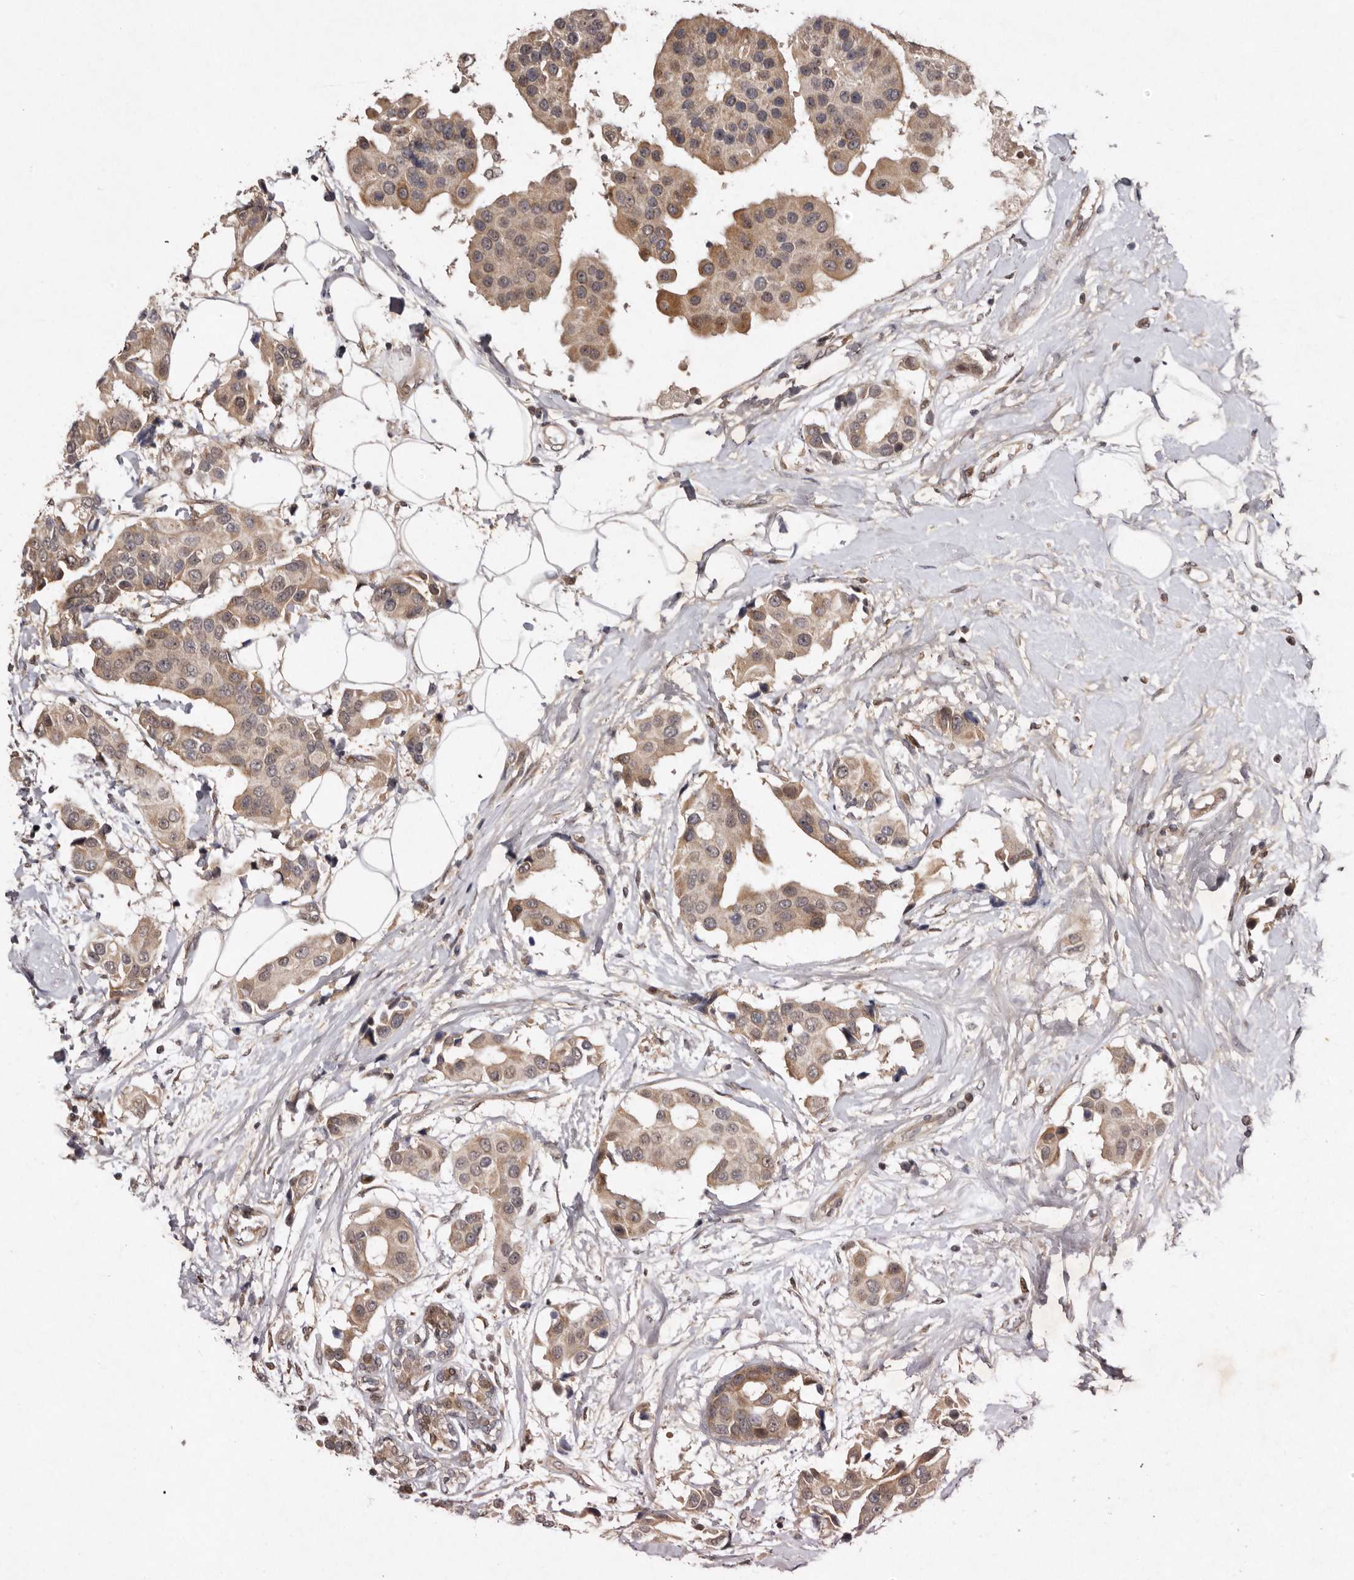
{"staining": {"intensity": "moderate", "quantity": ">75%", "location": "cytoplasmic/membranous"}, "tissue": "breast cancer", "cell_type": "Tumor cells", "image_type": "cancer", "snomed": [{"axis": "morphology", "description": "Normal tissue, NOS"}, {"axis": "morphology", "description": "Duct carcinoma"}, {"axis": "topography", "description": "Breast"}], "caption": "Intraductal carcinoma (breast) was stained to show a protein in brown. There is medium levels of moderate cytoplasmic/membranous staining in approximately >75% of tumor cells. (IHC, brightfield microscopy, high magnification).", "gene": "ABL1", "patient": {"sex": "female", "age": 39}}